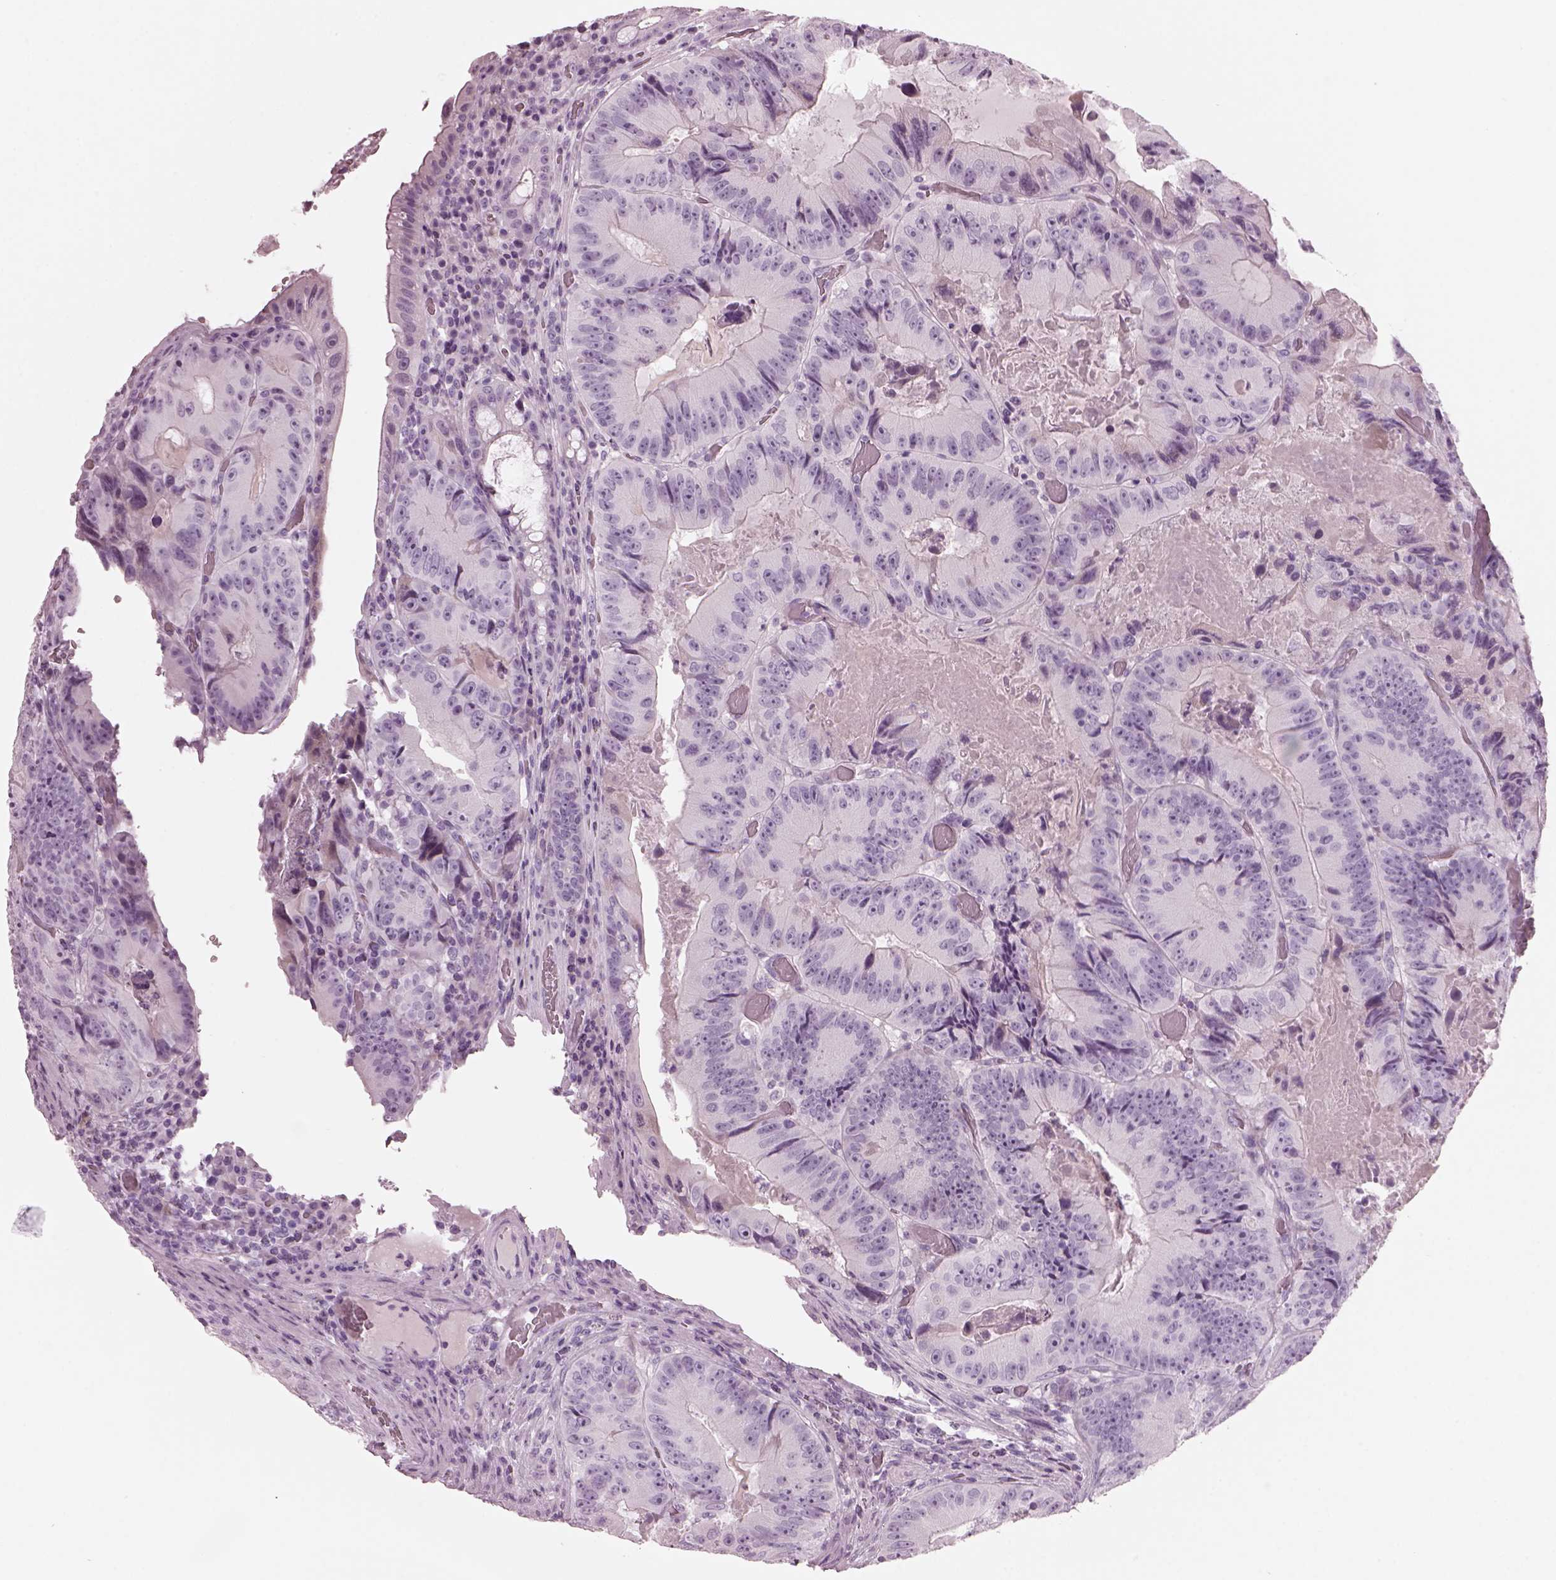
{"staining": {"intensity": "negative", "quantity": "none", "location": "none"}, "tissue": "colorectal cancer", "cell_type": "Tumor cells", "image_type": "cancer", "snomed": [{"axis": "morphology", "description": "Adenocarcinoma, NOS"}, {"axis": "topography", "description": "Colon"}], "caption": "Adenocarcinoma (colorectal) was stained to show a protein in brown. There is no significant expression in tumor cells.", "gene": "HYDIN", "patient": {"sex": "female", "age": 86}}